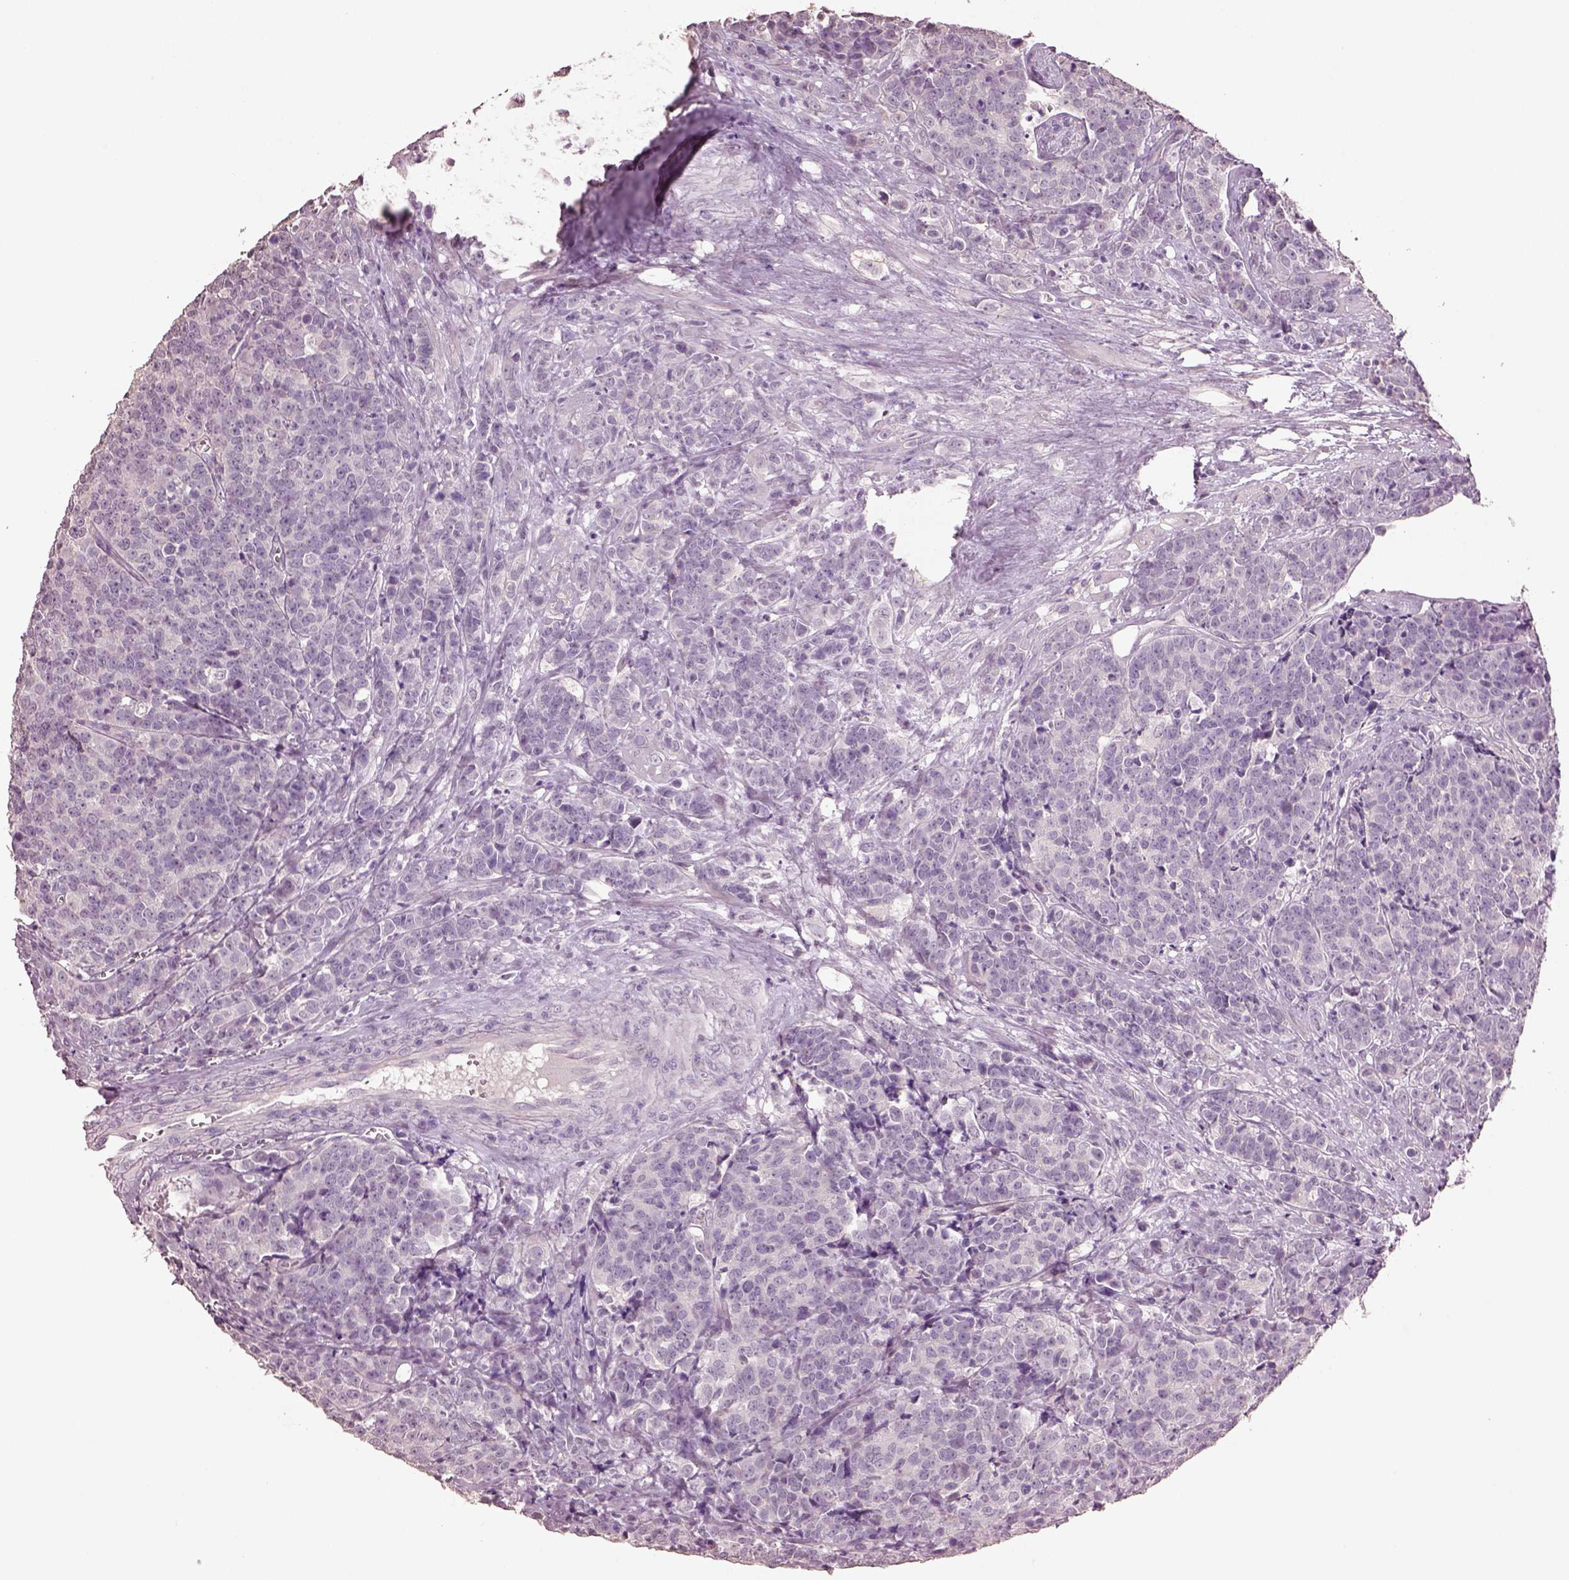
{"staining": {"intensity": "negative", "quantity": "none", "location": "none"}, "tissue": "prostate cancer", "cell_type": "Tumor cells", "image_type": "cancer", "snomed": [{"axis": "morphology", "description": "Adenocarcinoma, NOS"}, {"axis": "topography", "description": "Prostate"}], "caption": "High power microscopy micrograph of an immunohistochemistry (IHC) photomicrograph of adenocarcinoma (prostate), revealing no significant expression in tumor cells.", "gene": "KCNIP3", "patient": {"sex": "male", "age": 67}}